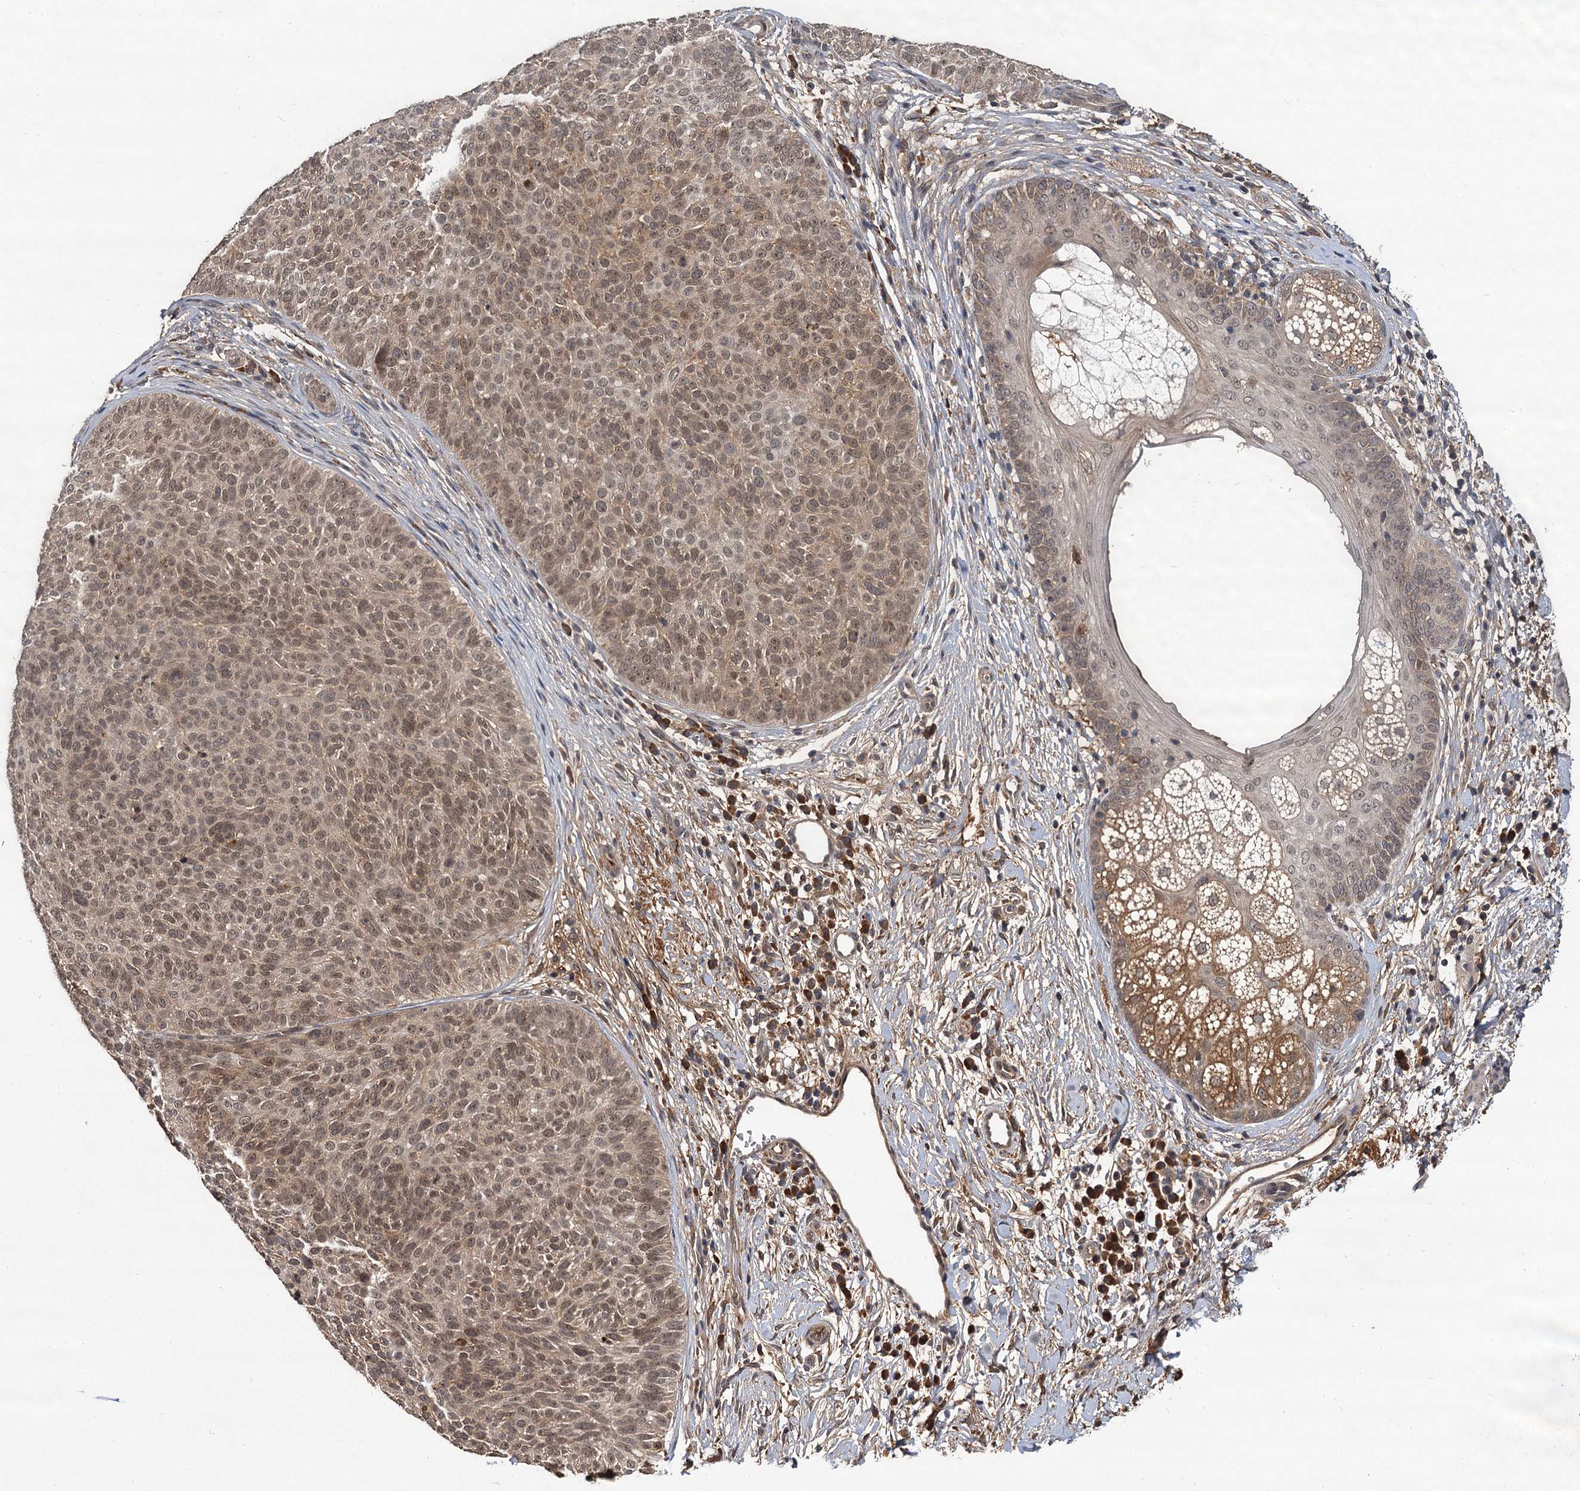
{"staining": {"intensity": "weak", "quantity": ">75%", "location": "cytoplasmic/membranous,nuclear"}, "tissue": "skin cancer", "cell_type": "Tumor cells", "image_type": "cancer", "snomed": [{"axis": "morphology", "description": "Basal cell carcinoma"}, {"axis": "topography", "description": "Skin"}], "caption": "DAB (3,3'-diaminobenzidine) immunohistochemical staining of human skin cancer shows weak cytoplasmic/membranous and nuclear protein positivity in approximately >75% of tumor cells. (IHC, brightfield microscopy, high magnification).", "gene": "MBD6", "patient": {"sex": "male", "age": 85}}